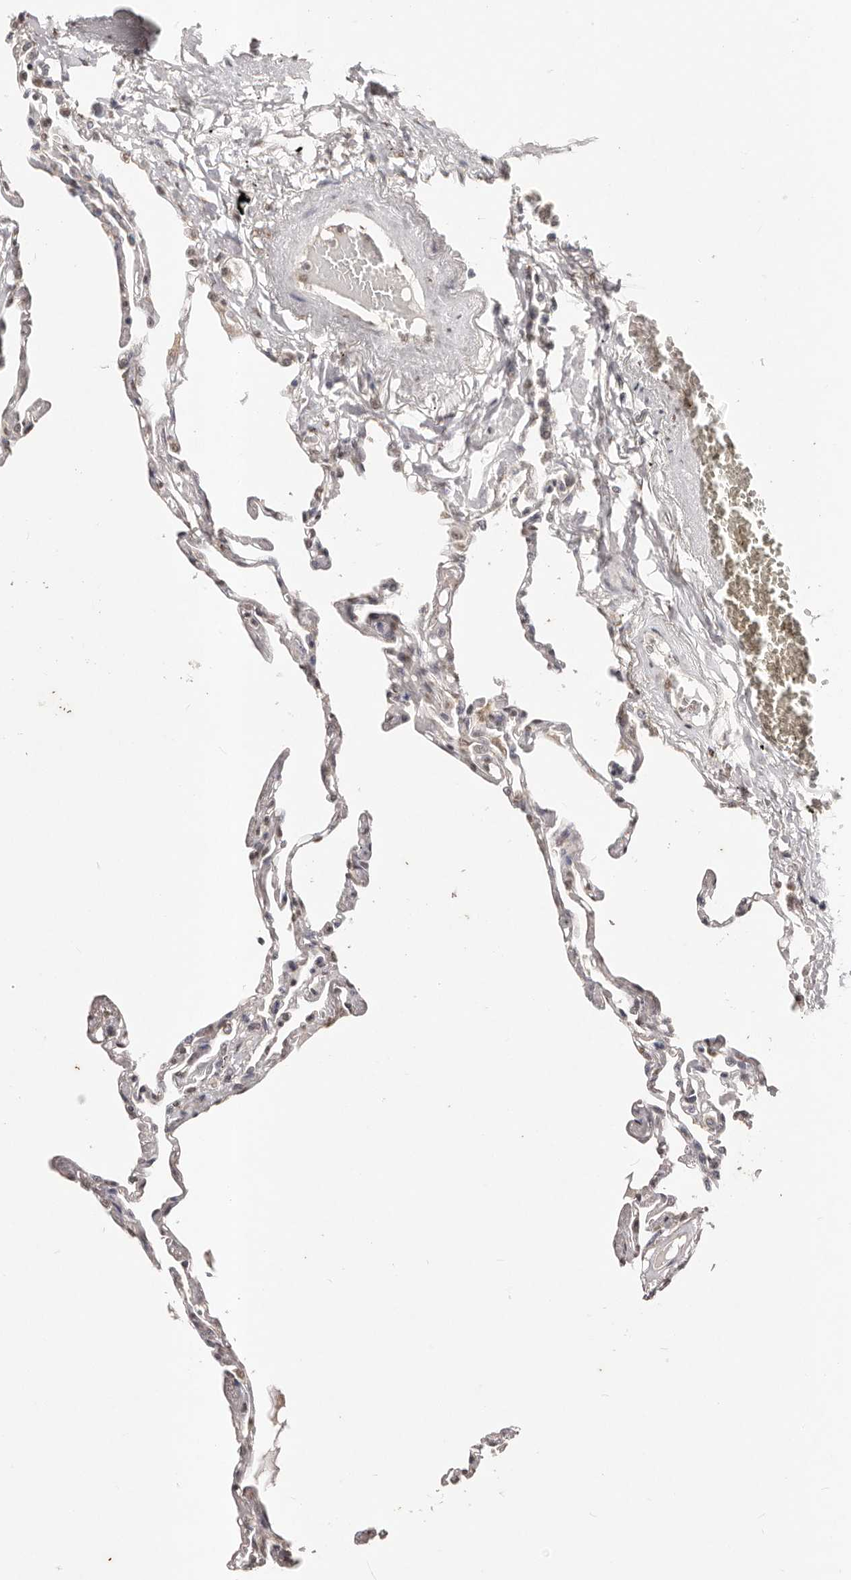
{"staining": {"intensity": "weak", "quantity": "25%-75%", "location": "cytoplasmic/membranous"}, "tissue": "lung", "cell_type": "Alveolar cells", "image_type": "normal", "snomed": [{"axis": "morphology", "description": "Normal tissue, NOS"}, {"axis": "topography", "description": "Lung"}], "caption": "Unremarkable lung demonstrates weak cytoplasmic/membranous staining in about 25%-75% of alveolar cells, visualized by immunohistochemistry.", "gene": "RPS6KA5", "patient": {"sex": "female", "age": 67}}